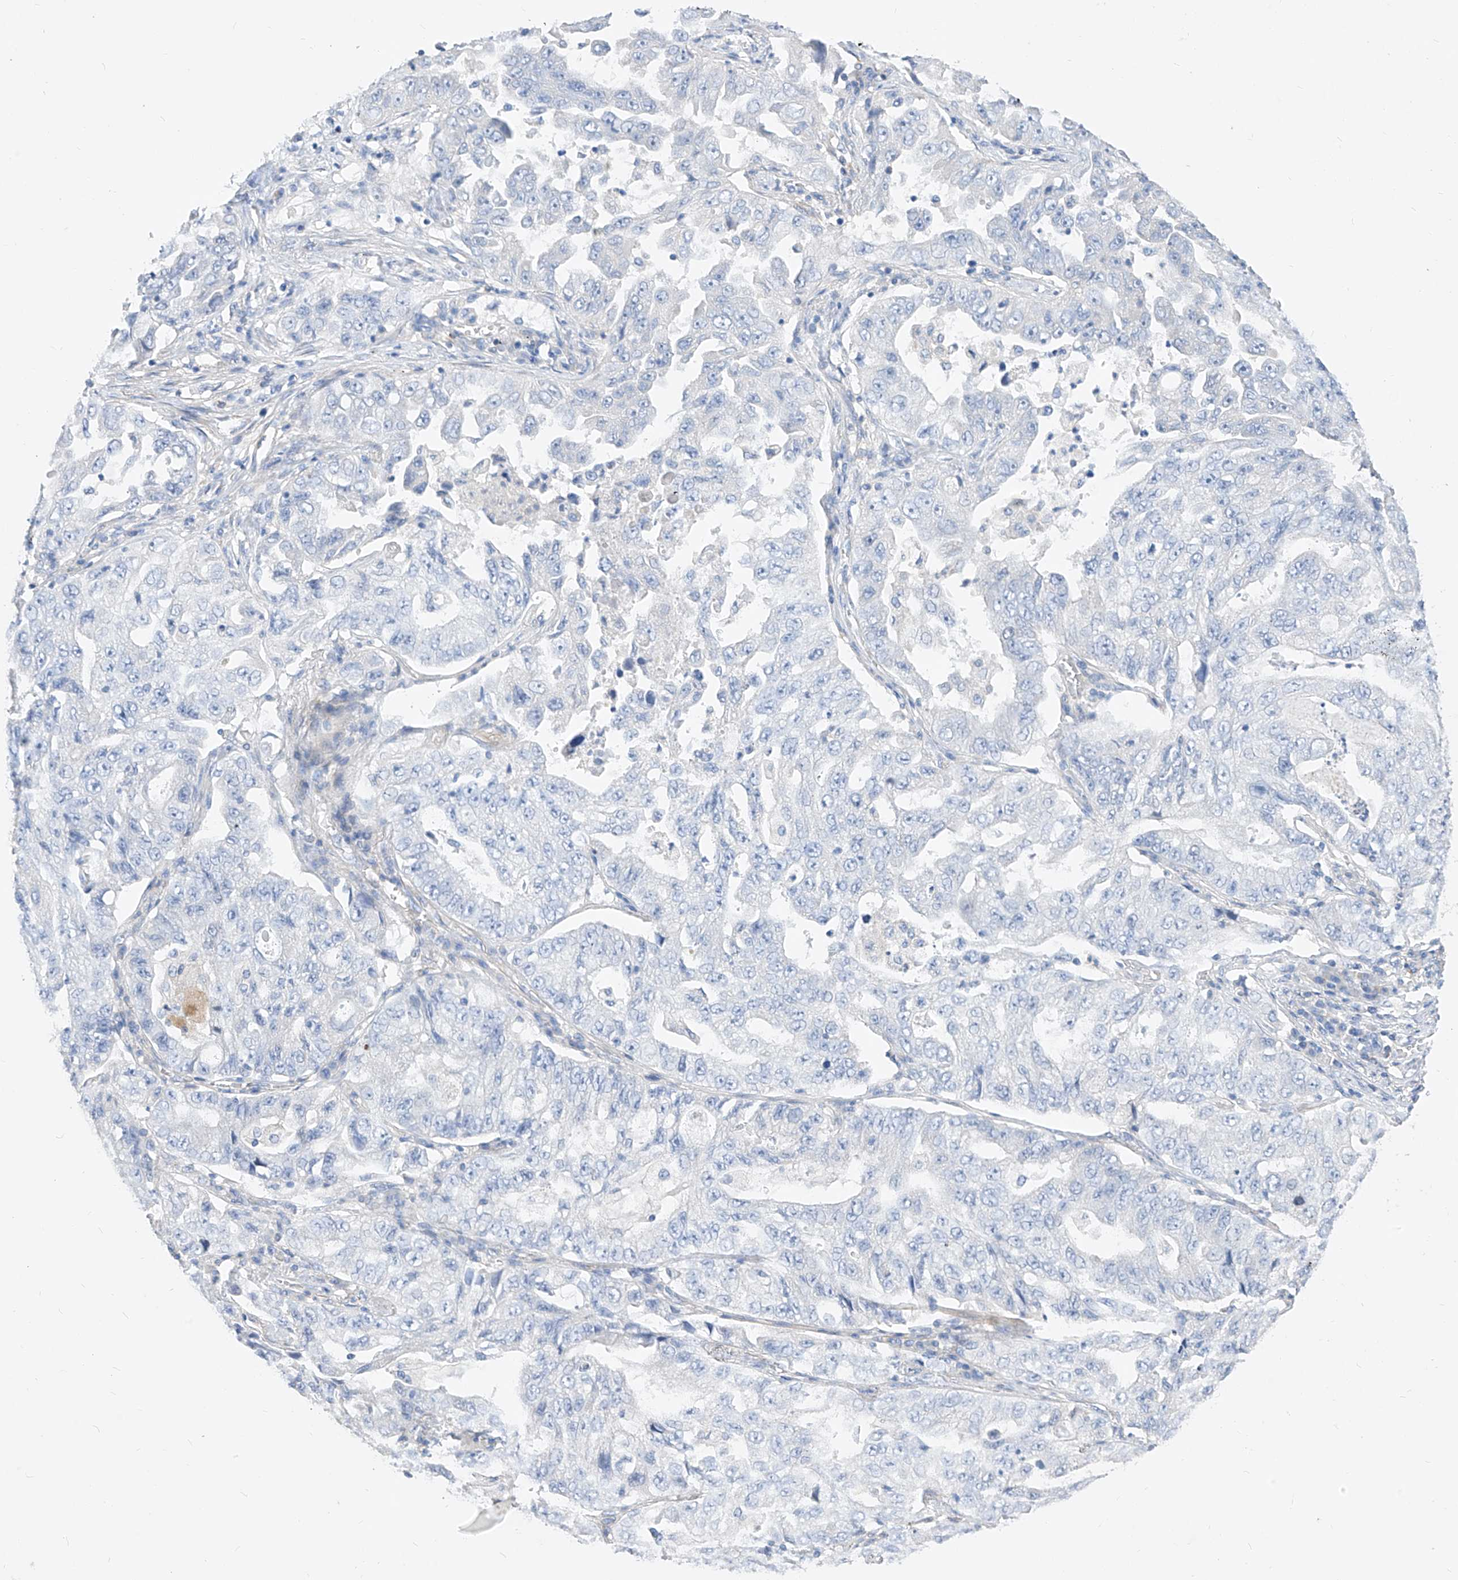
{"staining": {"intensity": "negative", "quantity": "none", "location": "none"}, "tissue": "lung cancer", "cell_type": "Tumor cells", "image_type": "cancer", "snomed": [{"axis": "morphology", "description": "Adenocarcinoma, NOS"}, {"axis": "topography", "description": "Lung"}], "caption": "An image of lung cancer stained for a protein demonstrates no brown staining in tumor cells.", "gene": "SCGB2A1", "patient": {"sex": "female", "age": 51}}